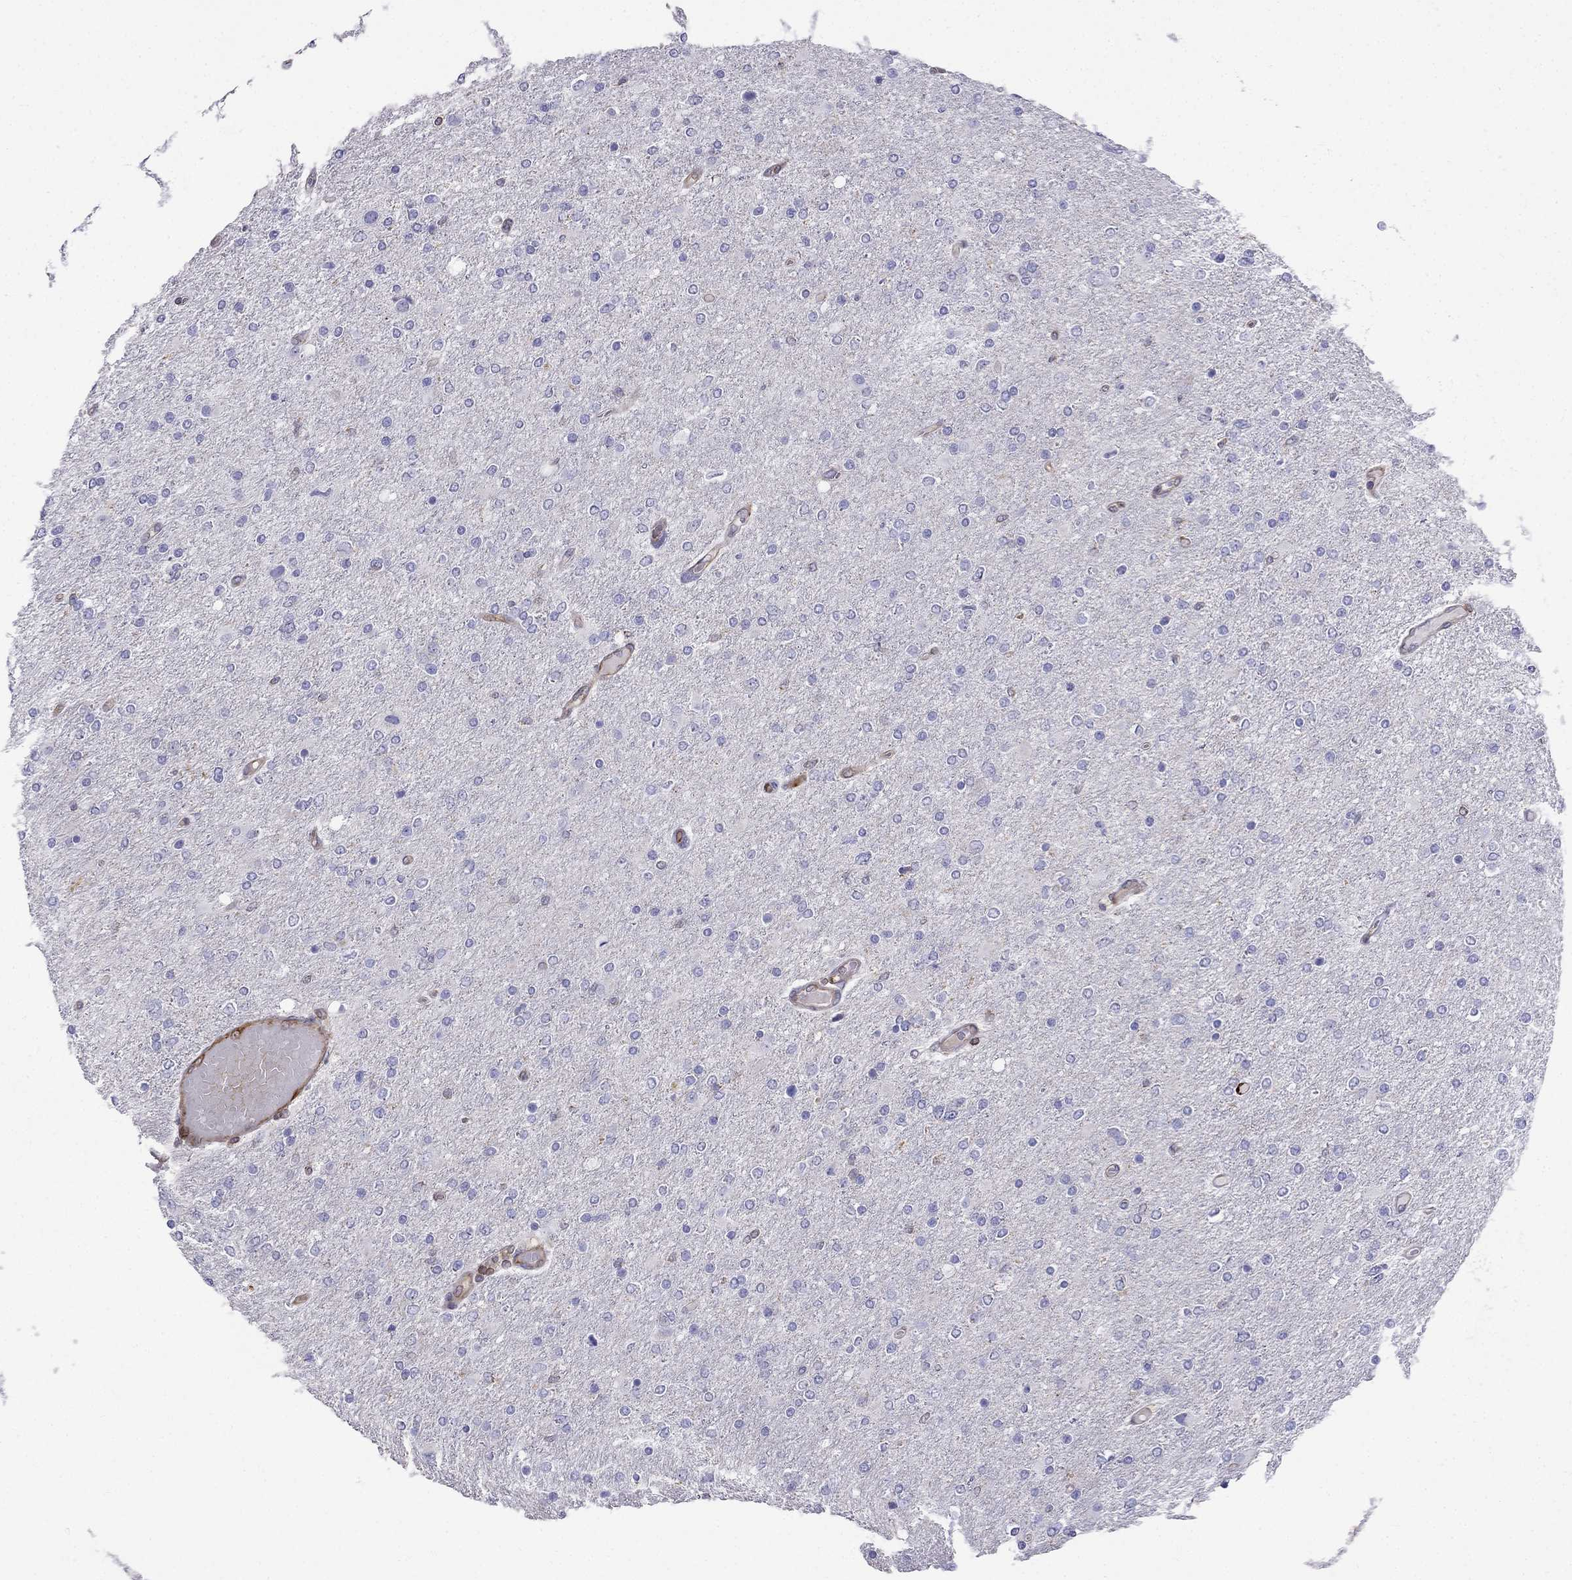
{"staining": {"intensity": "negative", "quantity": "none", "location": "none"}, "tissue": "glioma", "cell_type": "Tumor cells", "image_type": "cancer", "snomed": [{"axis": "morphology", "description": "Glioma, malignant, High grade"}, {"axis": "topography", "description": "Cerebral cortex"}], "caption": "An image of glioma stained for a protein shows no brown staining in tumor cells.", "gene": "GNAL", "patient": {"sex": "male", "age": 70}}